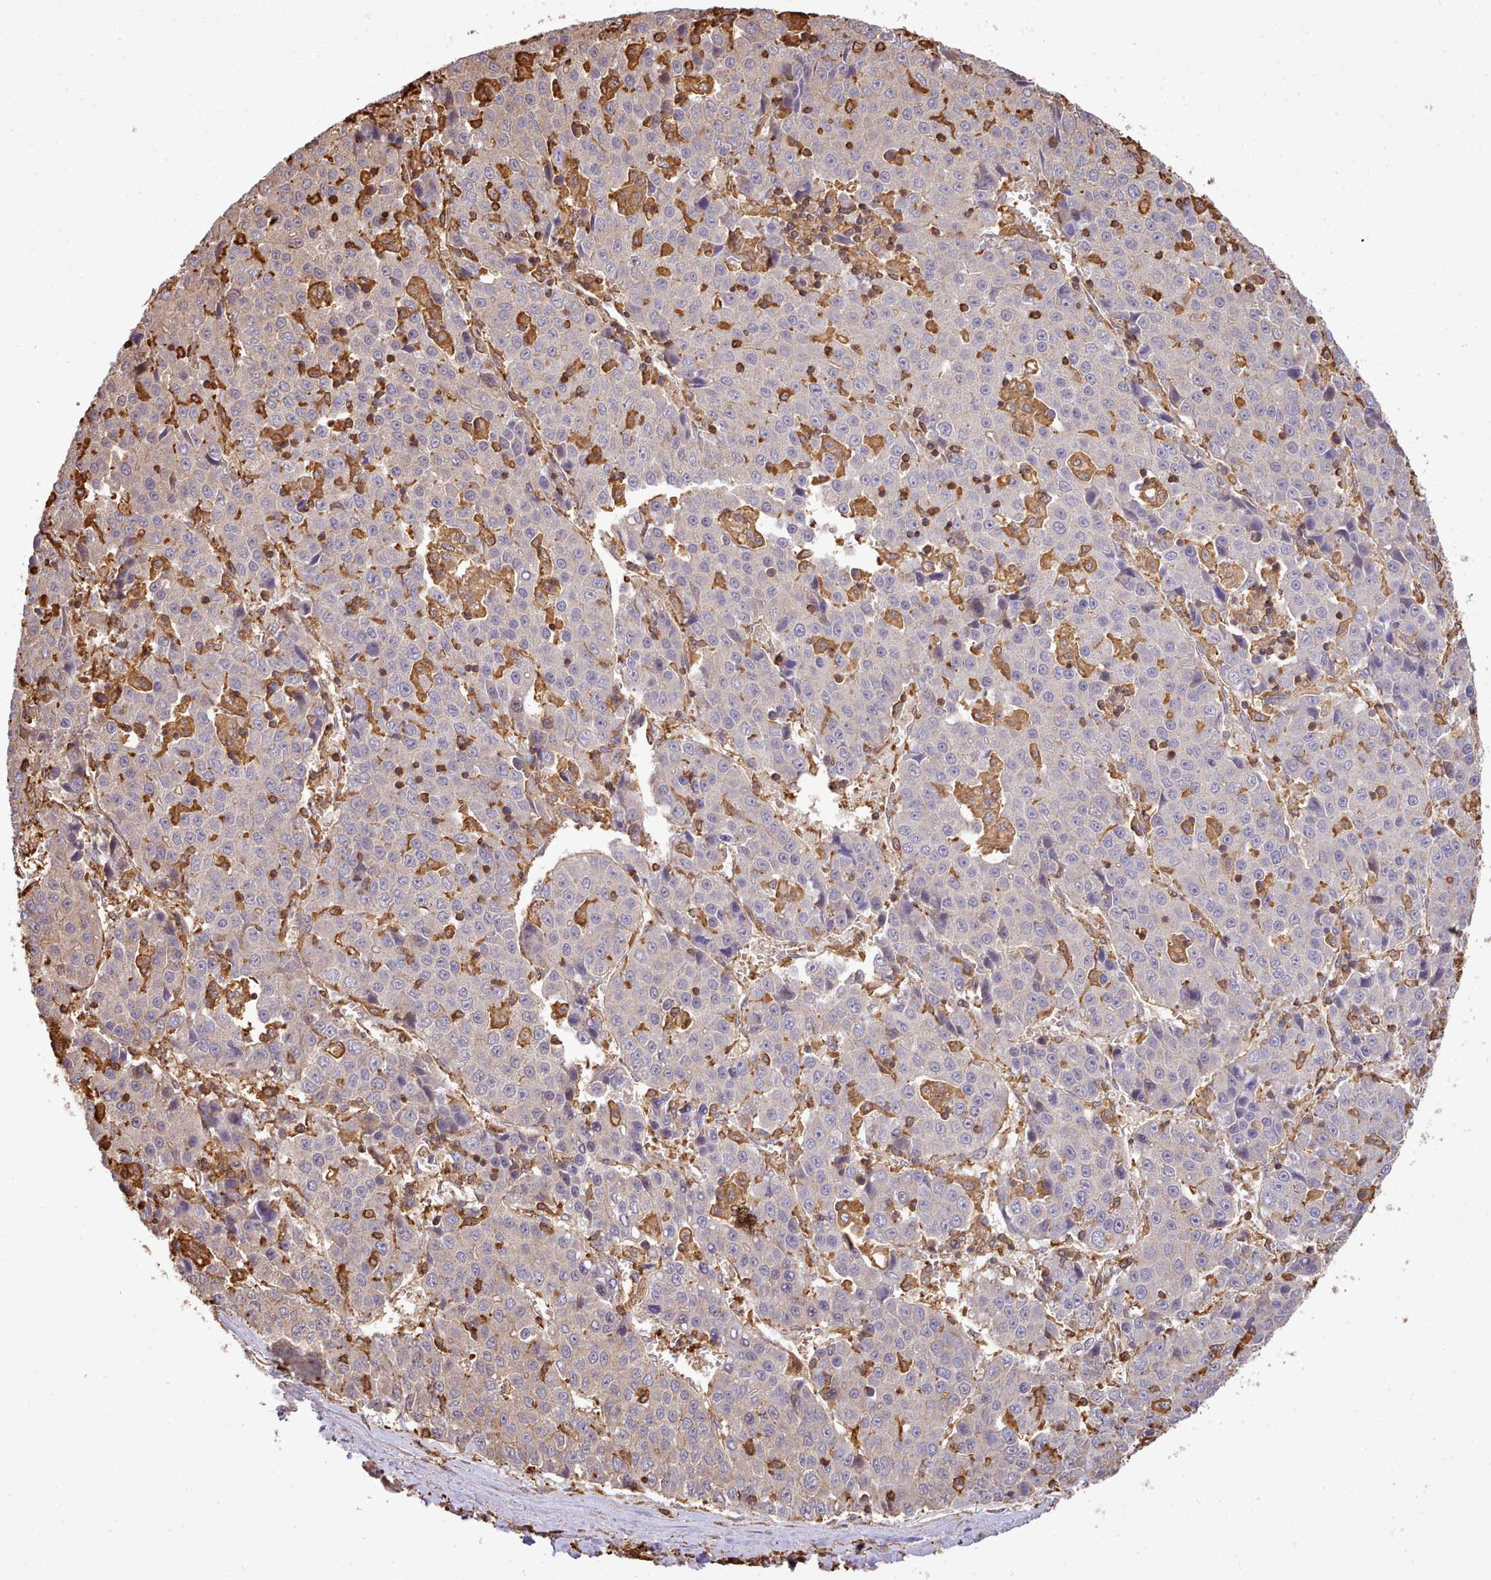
{"staining": {"intensity": "negative", "quantity": "none", "location": "none"}, "tissue": "liver cancer", "cell_type": "Tumor cells", "image_type": "cancer", "snomed": [{"axis": "morphology", "description": "Carcinoma, Hepatocellular, NOS"}, {"axis": "topography", "description": "Liver"}], "caption": "Immunohistochemical staining of human liver cancer displays no significant positivity in tumor cells.", "gene": "CAPZA1", "patient": {"sex": "female", "age": 53}}